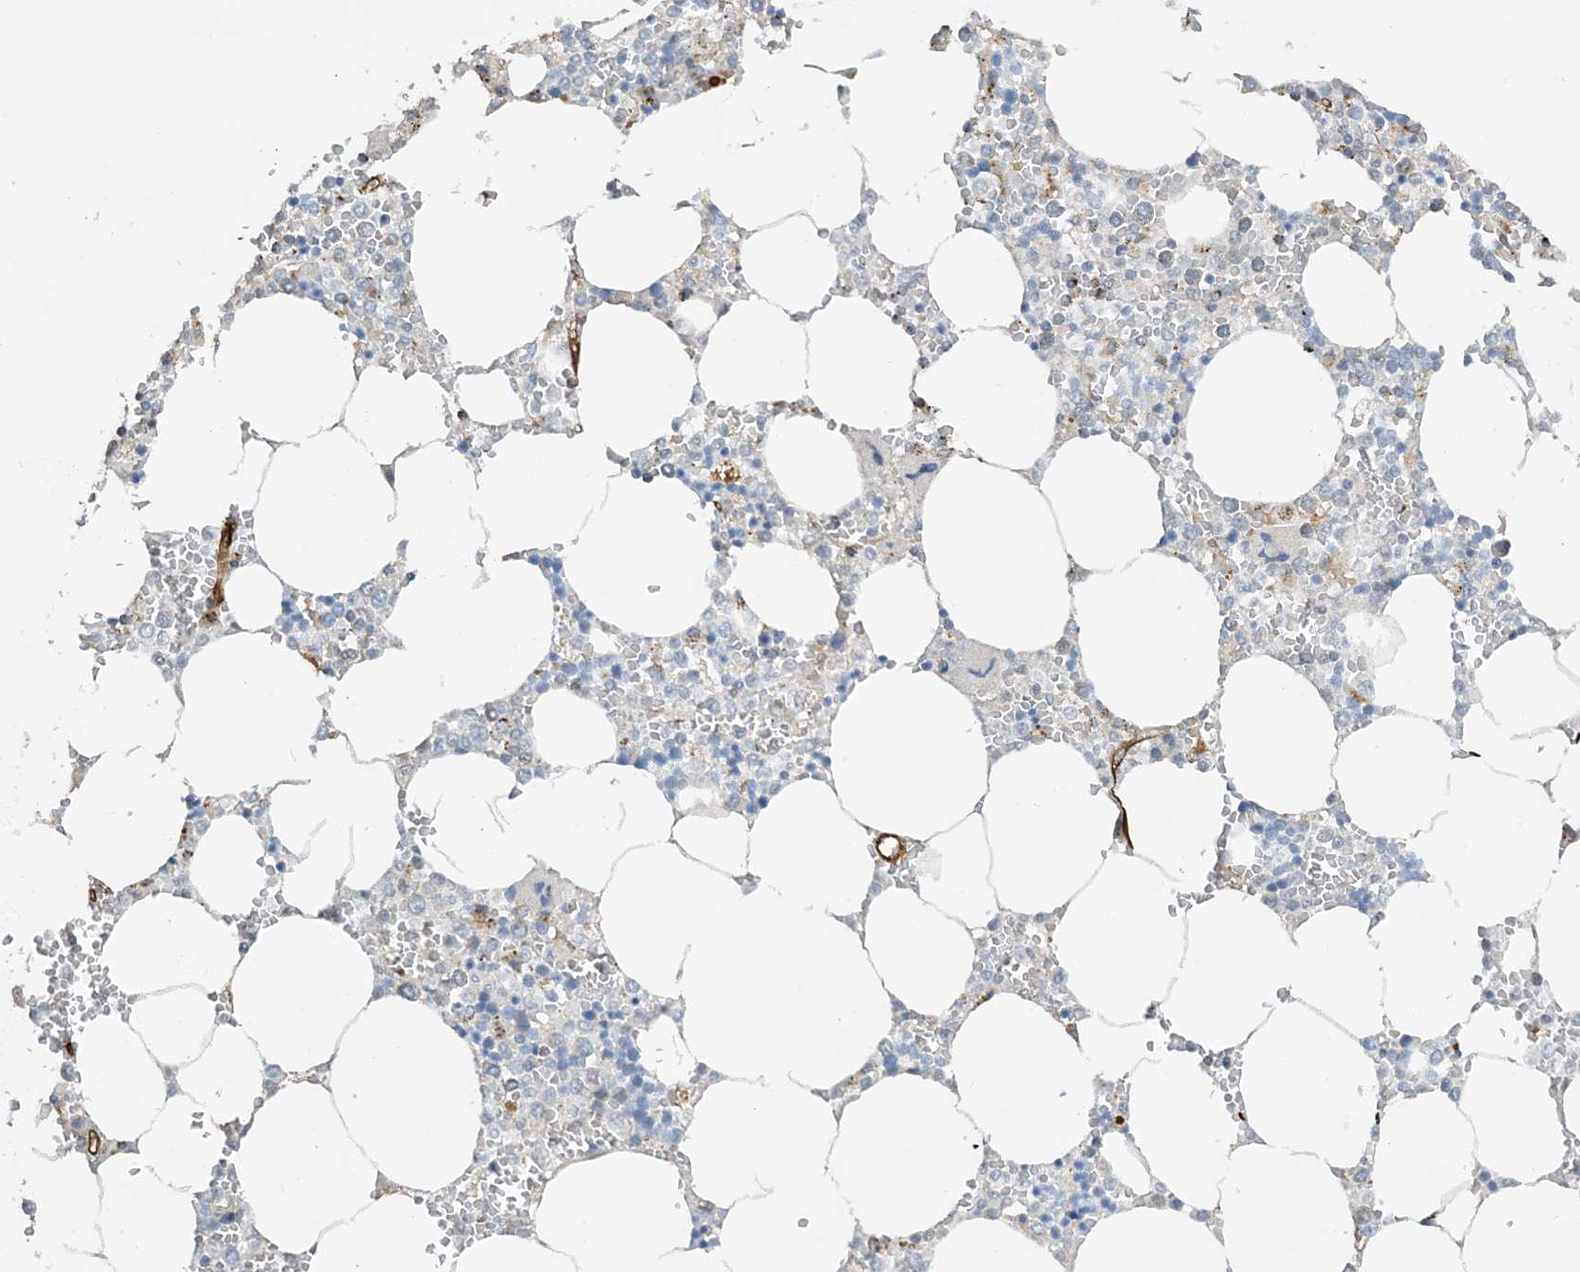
{"staining": {"intensity": "negative", "quantity": "none", "location": "none"}, "tissue": "bone marrow", "cell_type": "Hematopoietic cells", "image_type": "normal", "snomed": [{"axis": "morphology", "description": "Normal tissue, NOS"}, {"axis": "topography", "description": "Bone marrow"}], "caption": "High magnification brightfield microscopy of unremarkable bone marrow stained with DAB (brown) and counterstained with hematoxylin (blue): hematopoietic cells show no significant expression. Nuclei are stained in blue.", "gene": "AGA", "patient": {"sex": "male", "age": 70}}